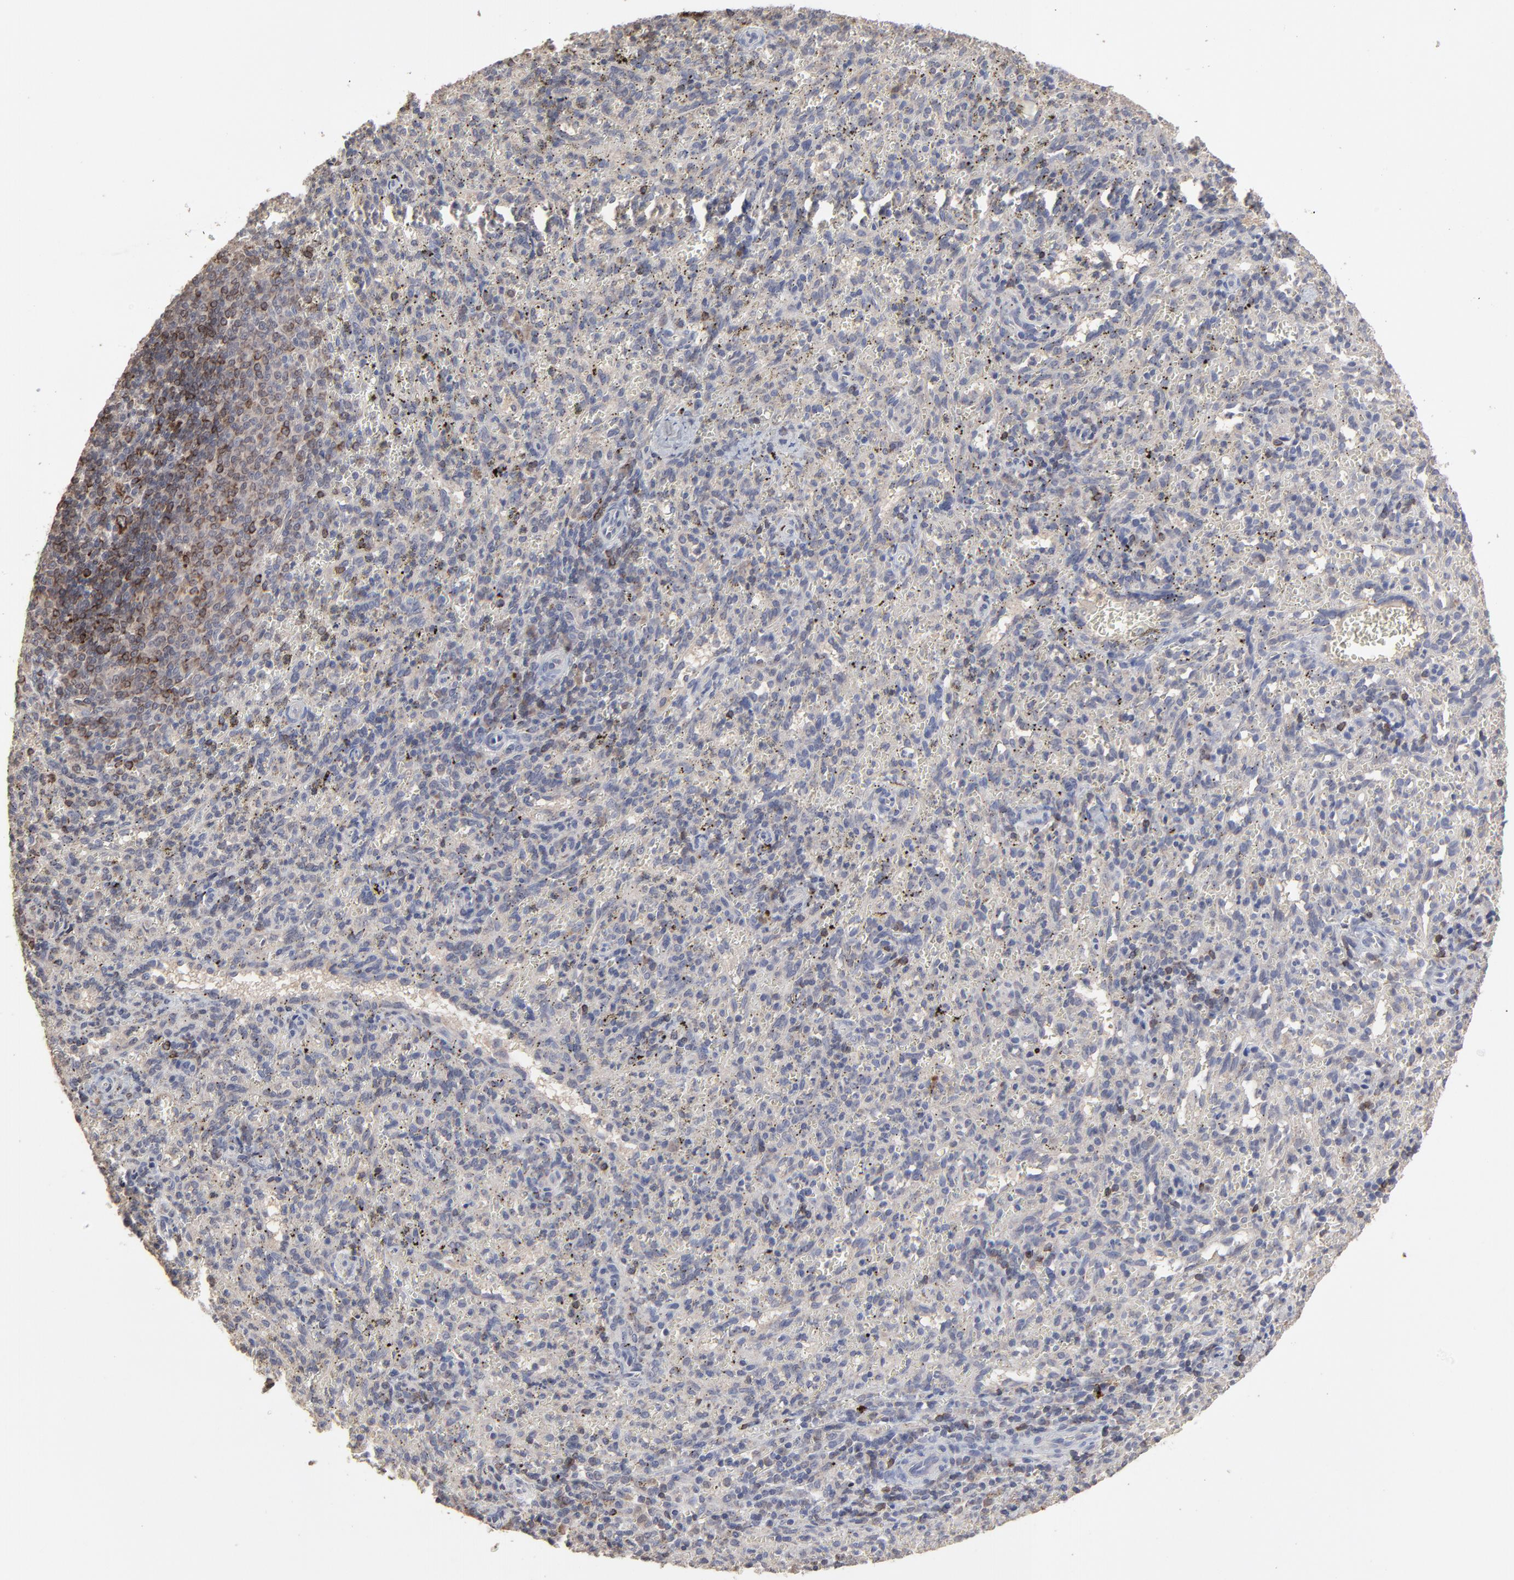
{"staining": {"intensity": "negative", "quantity": "none", "location": "none"}, "tissue": "spleen", "cell_type": "Cells in red pulp", "image_type": "normal", "snomed": [{"axis": "morphology", "description": "Normal tissue, NOS"}, {"axis": "topography", "description": "Spleen"}], "caption": "This is an immunohistochemistry photomicrograph of benign spleen. There is no positivity in cells in red pulp.", "gene": "VPREB3", "patient": {"sex": "female", "age": 10}}